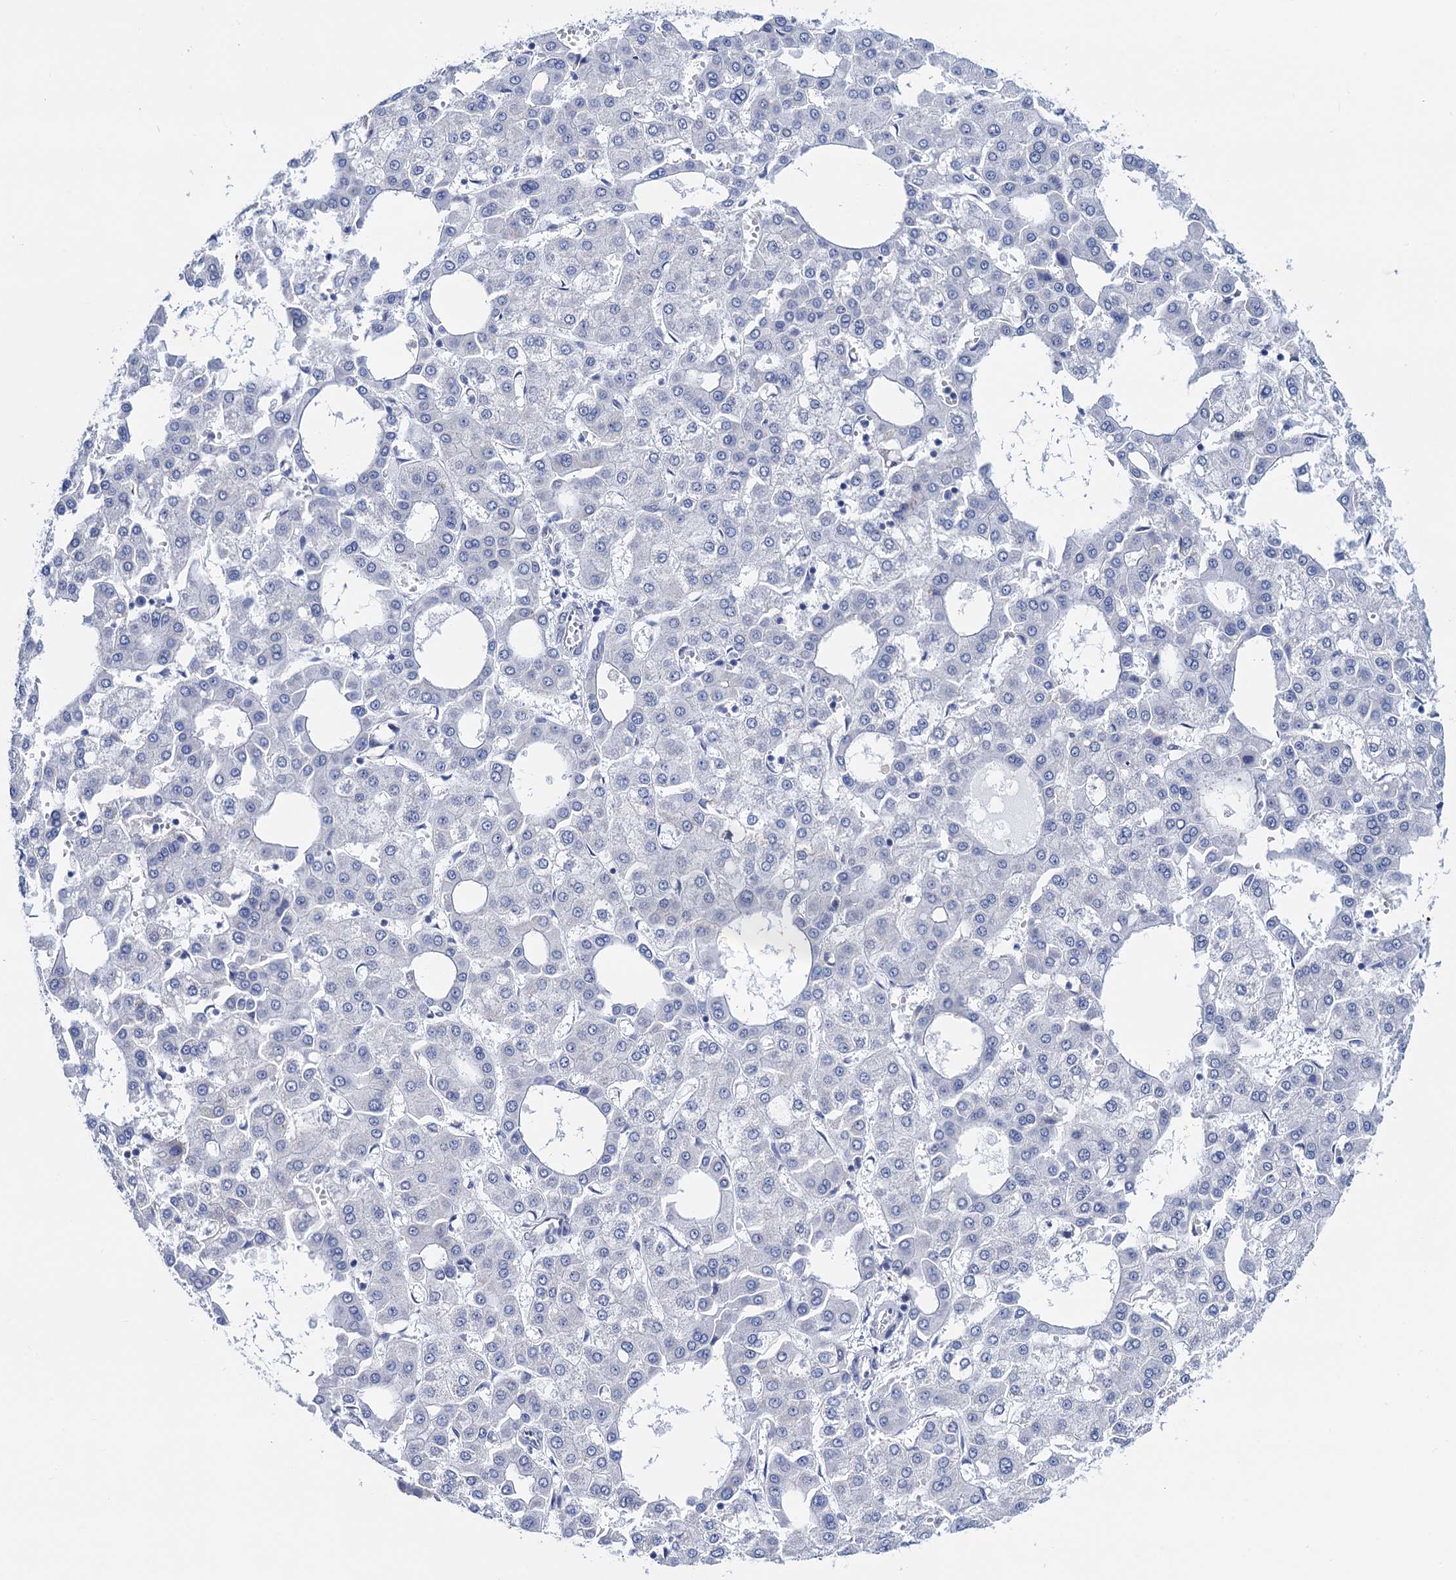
{"staining": {"intensity": "negative", "quantity": "none", "location": "none"}, "tissue": "liver cancer", "cell_type": "Tumor cells", "image_type": "cancer", "snomed": [{"axis": "morphology", "description": "Carcinoma, Hepatocellular, NOS"}, {"axis": "topography", "description": "Liver"}], "caption": "DAB immunohistochemical staining of hepatocellular carcinoma (liver) reveals no significant staining in tumor cells.", "gene": "C16orf87", "patient": {"sex": "male", "age": 47}}